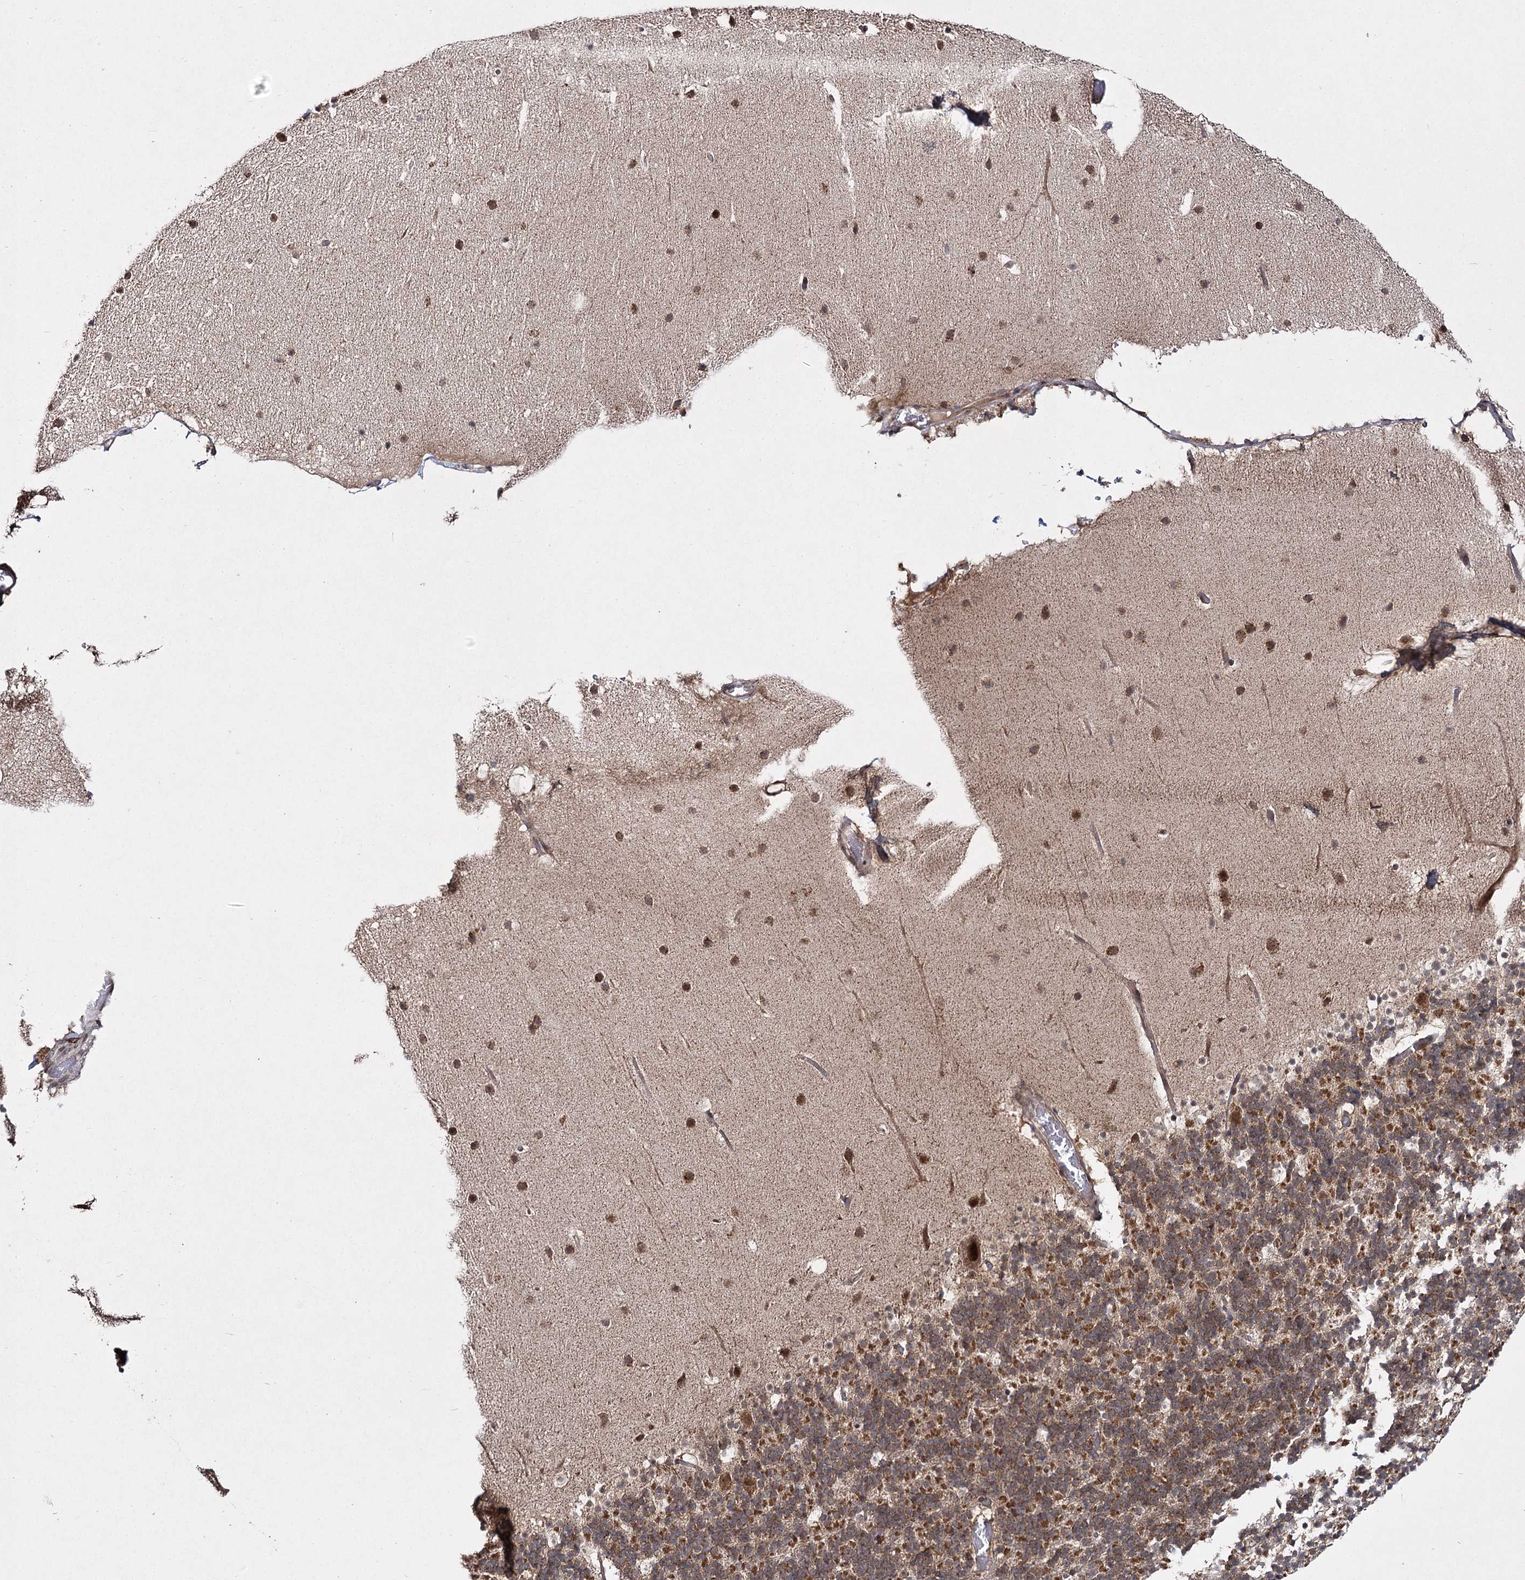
{"staining": {"intensity": "moderate", "quantity": ">75%", "location": "cytoplasmic/membranous"}, "tissue": "cerebellum", "cell_type": "Cells in granular layer", "image_type": "normal", "snomed": [{"axis": "morphology", "description": "Normal tissue, NOS"}, {"axis": "topography", "description": "Cerebellum"}], "caption": "Protein expression analysis of benign cerebellum demonstrates moderate cytoplasmic/membranous expression in about >75% of cells in granular layer.", "gene": "TRNT1", "patient": {"sex": "male", "age": 57}}